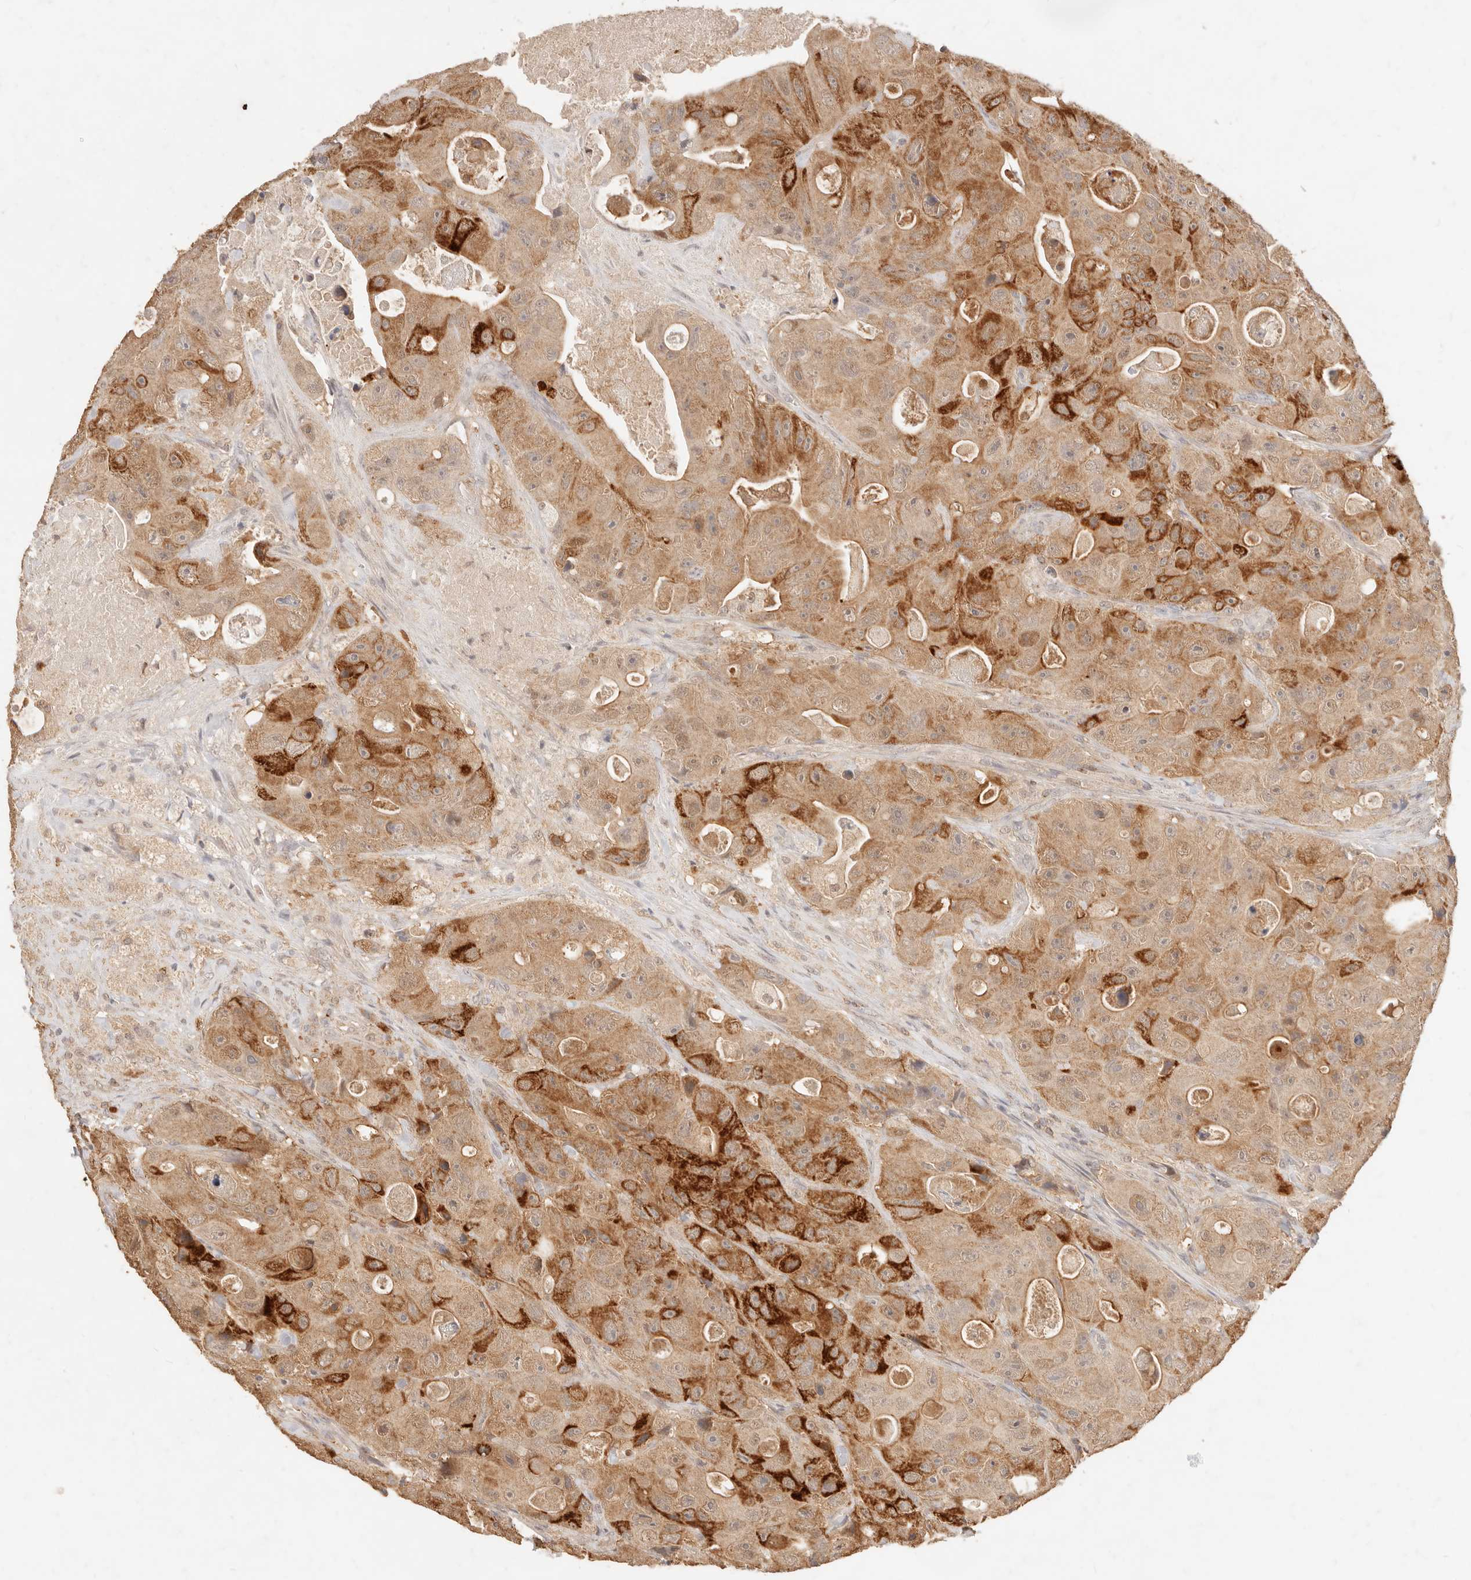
{"staining": {"intensity": "strong", "quantity": "25%-75%", "location": "cytoplasmic/membranous"}, "tissue": "colorectal cancer", "cell_type": "Tumor cells", "image_type": "cancer", "snomed": [{"axis": "morphology", "description": "Adenocarcinoma, NOS"}, {"axis": "topography", "description": "Colon"}], "caption": "A micrograph showing strong cytoplasmic/membranous expression in approximately 25%-75% of tumor cells in colorectal cancer (adenocarcinoma), as visualized by brown immunohistochemical staining.", "gene": "TMTC2", "patient": {"sex": "female", "age": 46}}